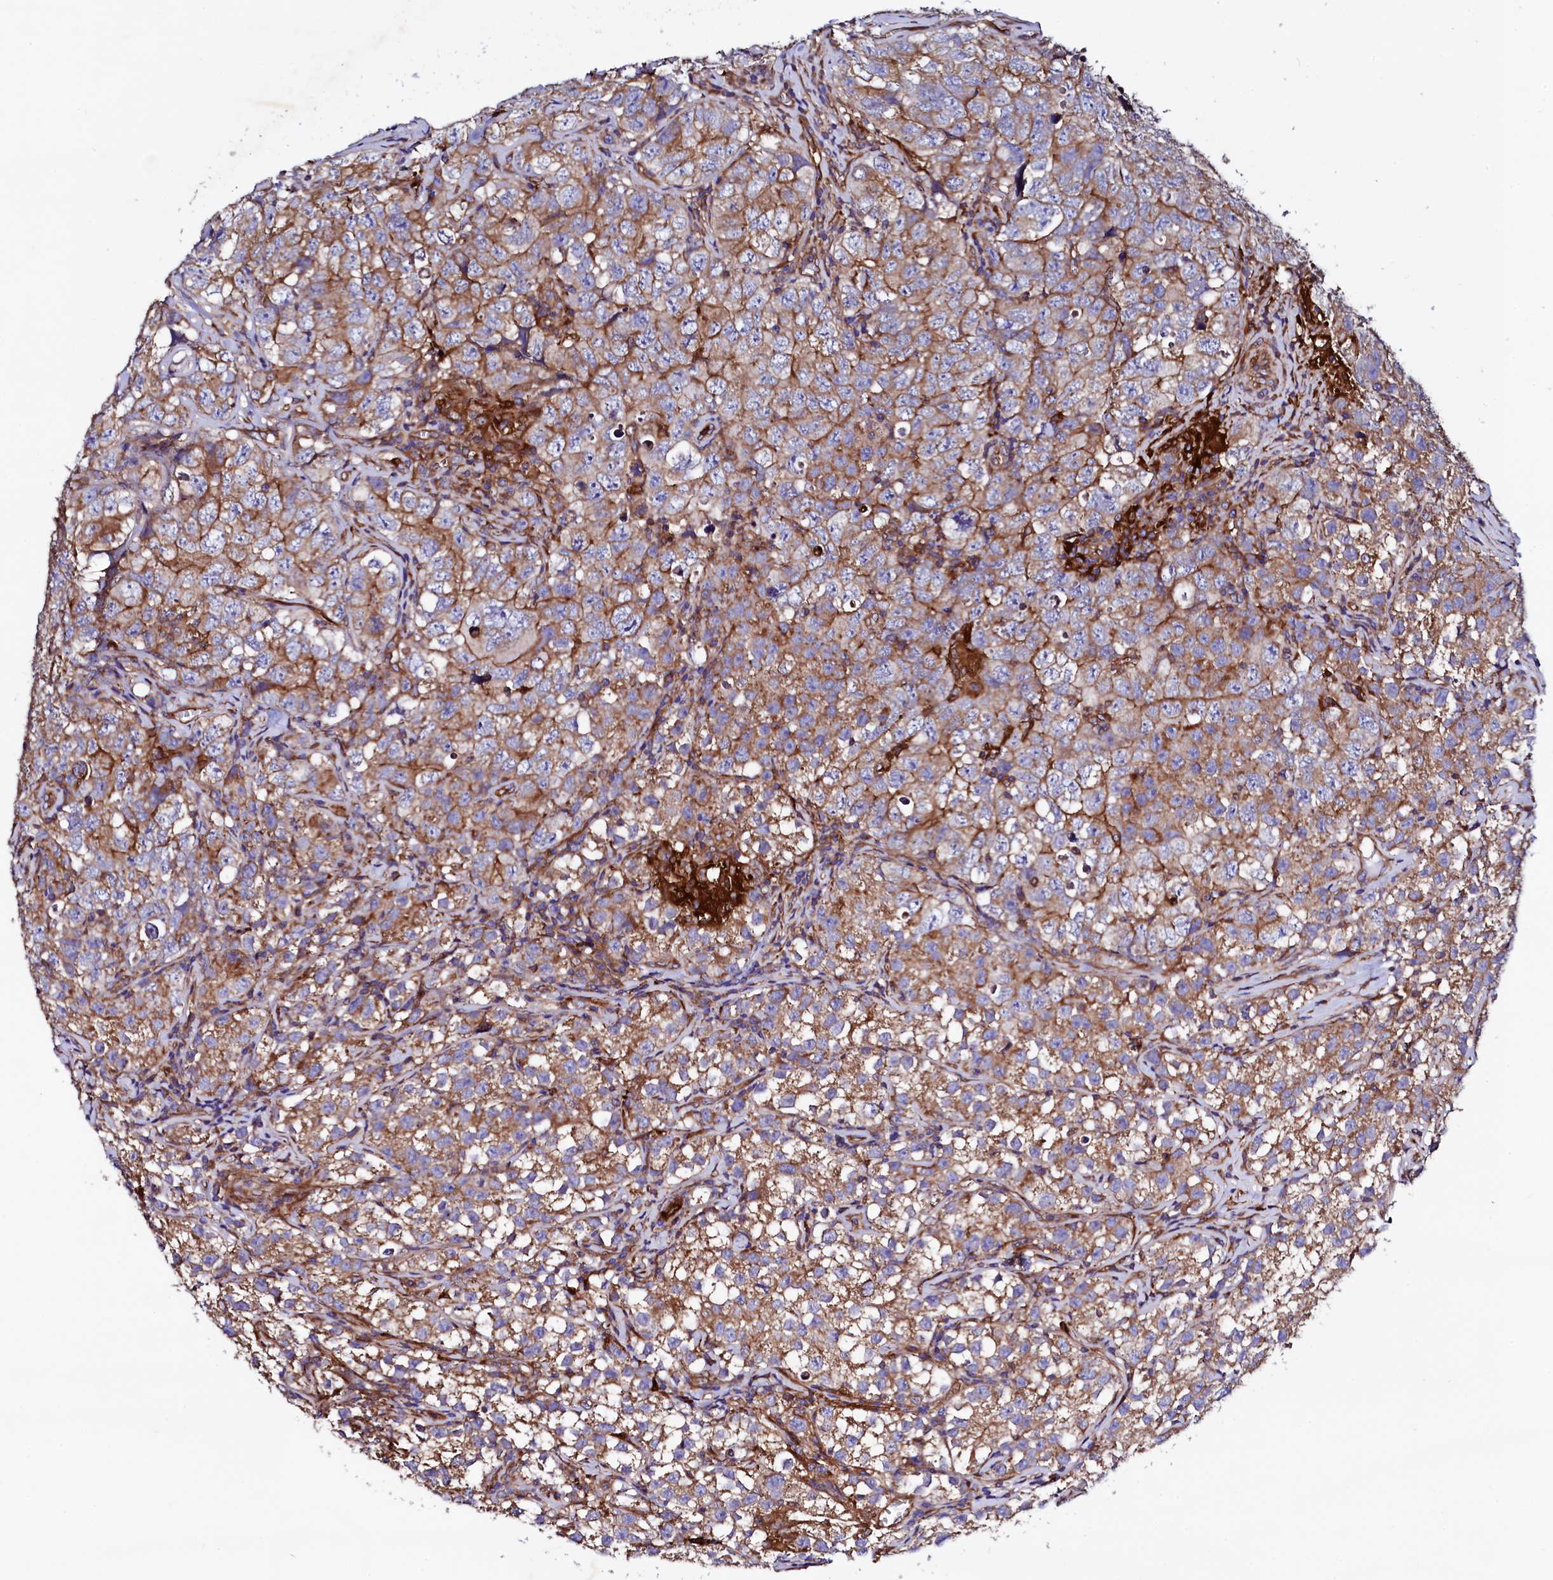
{"staining": {"intensity": "moderate", "quantity": "25%-75%", "location": "cytoplasmic/membranous"}, "tissue": "testis cancer", "cell_type": "Tumor cells", "image_type": "cancer", "snomed": [{"axis": "morphology", "description": "Seminoma, NOS"}, {"axis": "morphology", "description": "Carcinoma, Embryonal, NOS"}, {"axis": "topography", "description": "Testis"}], "caption": "Immunohistochemistry (IHC) staining of testis cancer (embryonal carcinoma), which displays medium levels of moderate cytoplasmic/membranous staining in about 25%-75% of tumor cells indicating moderate cytoplasmic/membranous protein expression. The staining was performed using DAB (brown) for protein detection and nuclei were counterstained in hematoxylin (blue).", "gene": "STAMBPL1", "patient": {"sex": "male", "age": 43}}